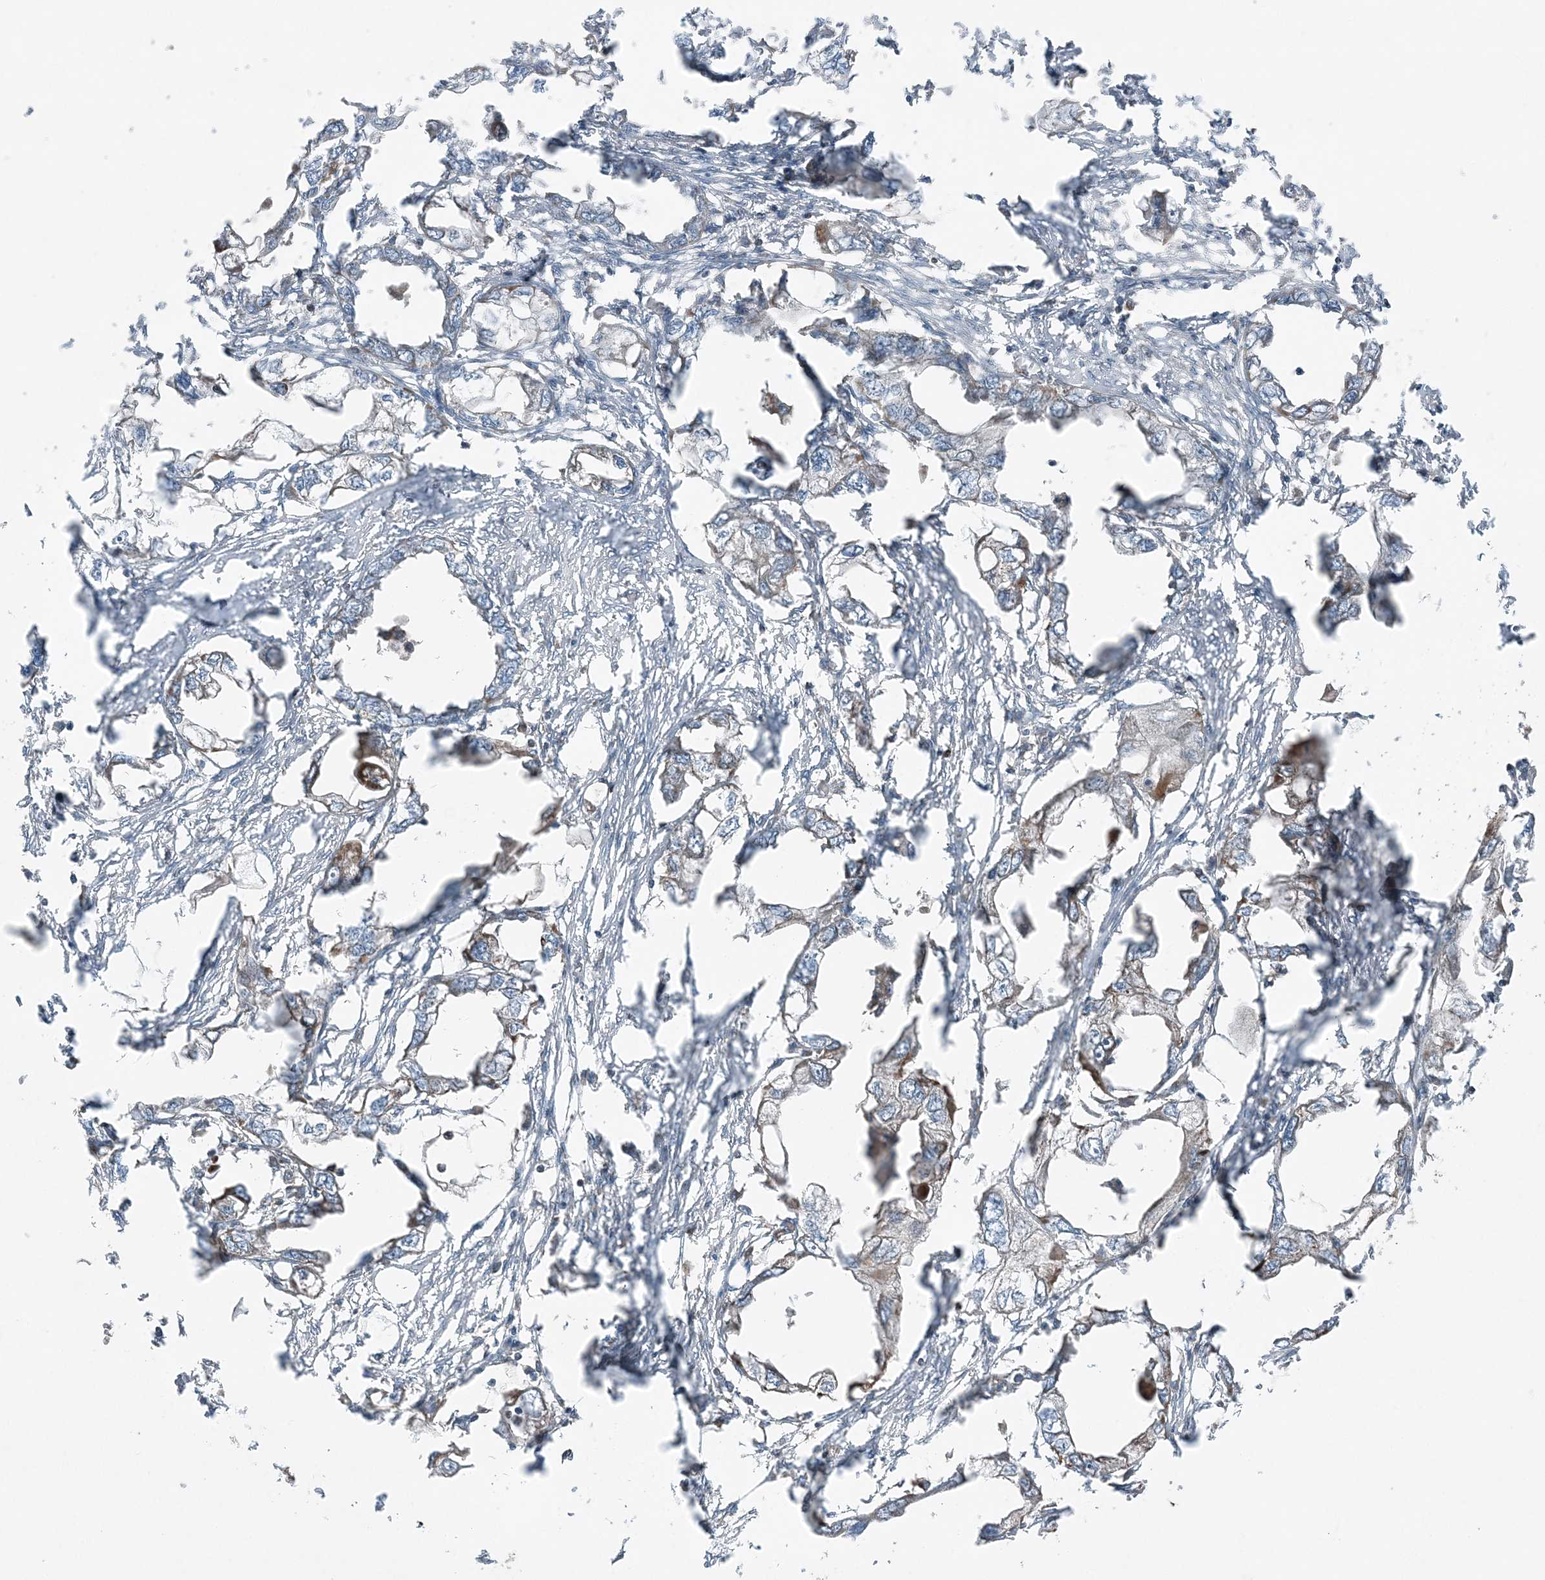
{"staining": {"intensity": "moderate", "quantity": "<25%", "location": "cytoplasmic/membranous"}, "tissue": "endometrial cancer", "cell_type": "Tumor cells", "image_type": "cancer", "snomed": [{"axis": "morphology", "description": "Adenocarcinoma, NOS"}, {"axis": "morphology", "description": "Adenocarcinoma, metastatic, NOS"}, {"axis": "topography", "description": "Adipose tissue"}, {"axis": "topography", "description": "Endometrium"}], "caption": "A high-resolution histopathology image shows immunohistochemistry staining of endometrial cancer (adenocarcinoma), which demonstrates moderate cytoplasmic/membranous expression in approximately <25% of tumor cells.", "gene": "KY", "patient": {"sex": "female", "age": 67}}